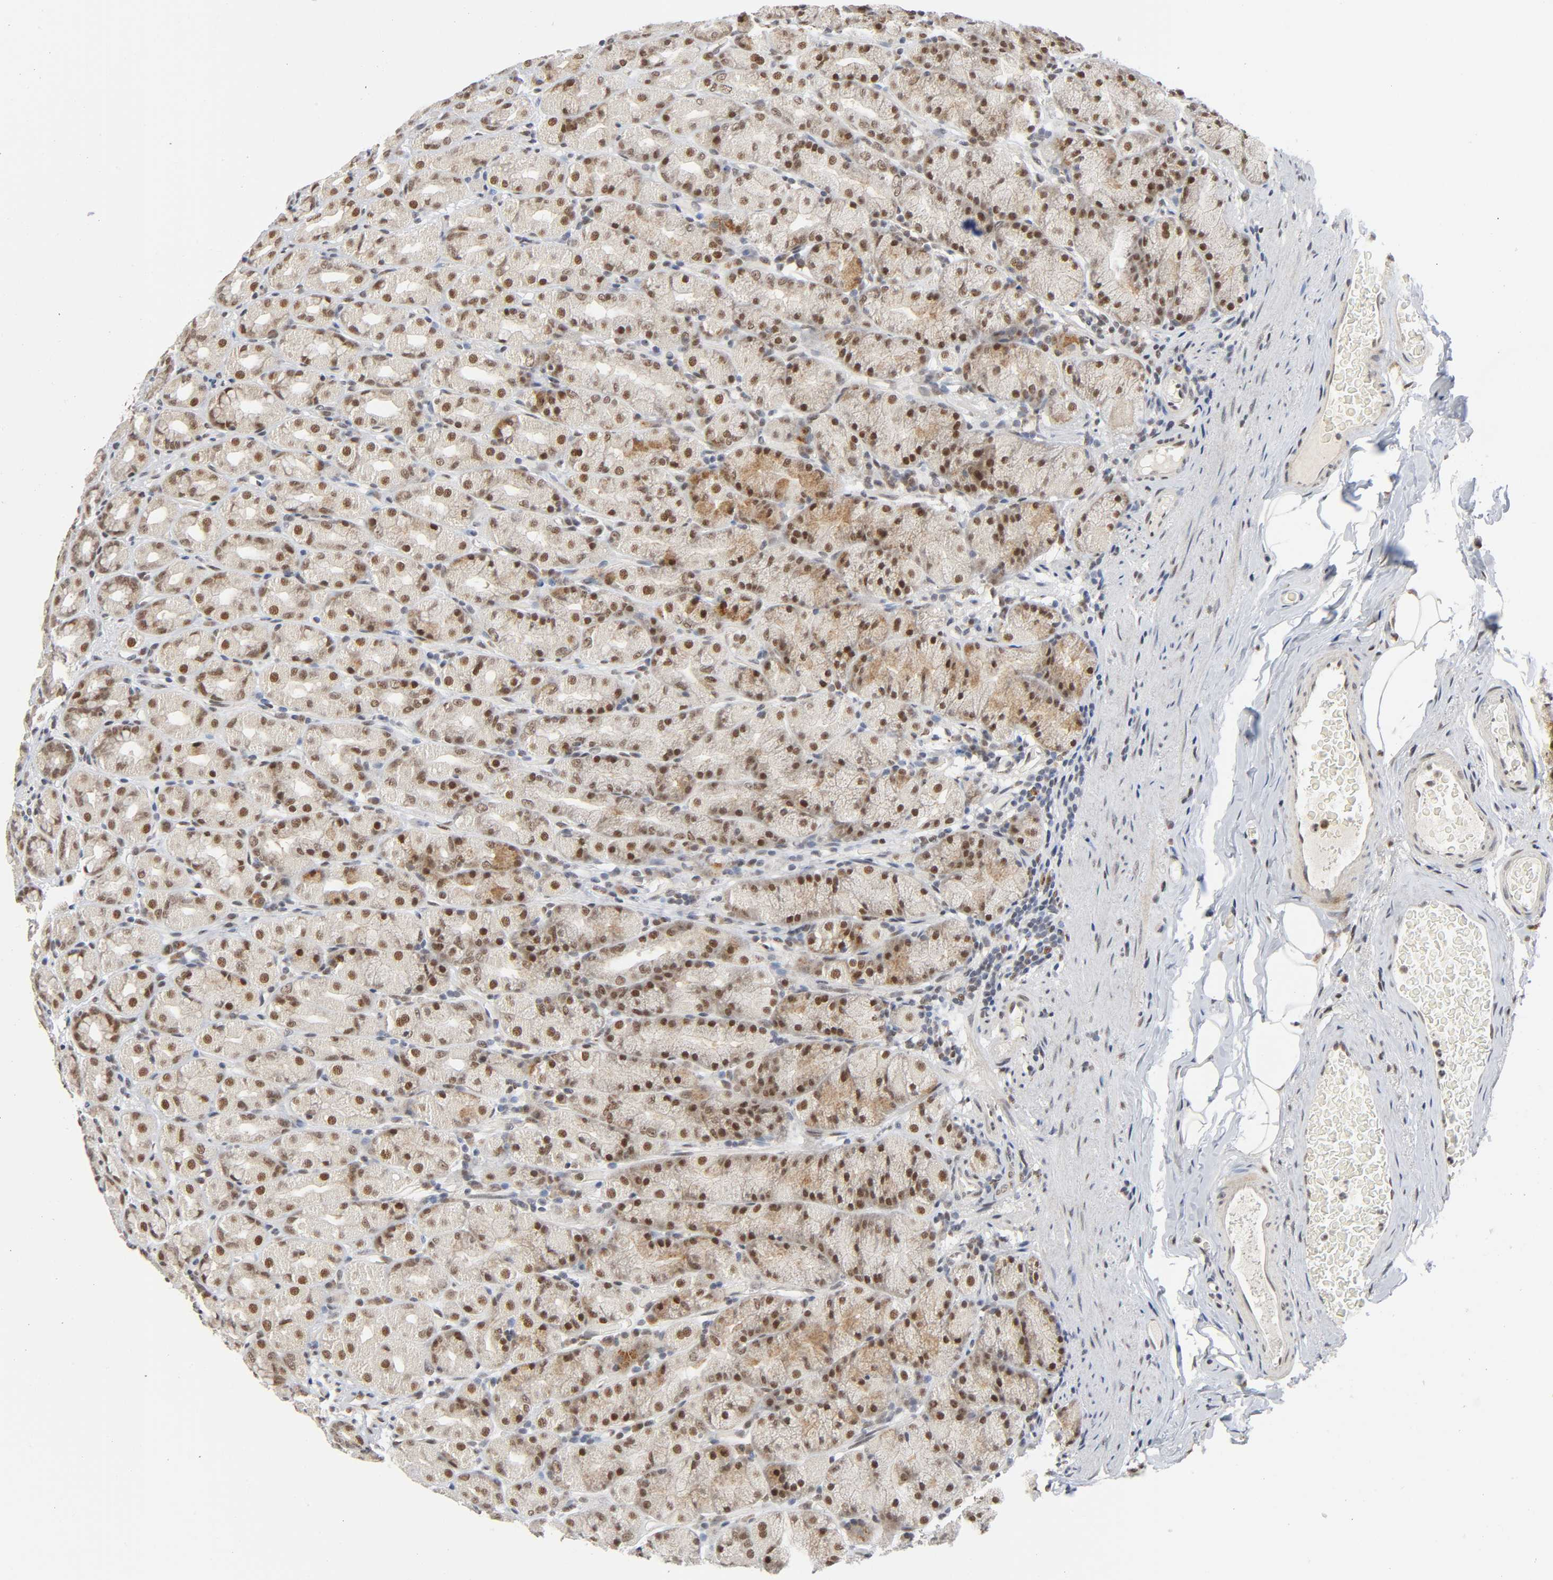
{"staining": {"intensity": "strong", "quantity": ">75%", "location": "cytoplasmic/membranous,nuclear"}, "tissue": "stomach", "cell_type": "Glandular cells", "image_type": "normal", "snomed": [{"axis": "morphology", "description": "Normal tissue, NOS"}, {"axis": "topography", "description": "Stomach, upper"}], "caption": "An immunohistochemistry photomicrograph of unremarkable tissue is shown. Protein staining in brown highlights strong cytoplasmic/membranous,nuclear positivity in stomach within glandular cells.", "gene": "KAT2B", "patient": {"sex": "male", "age": 68}}